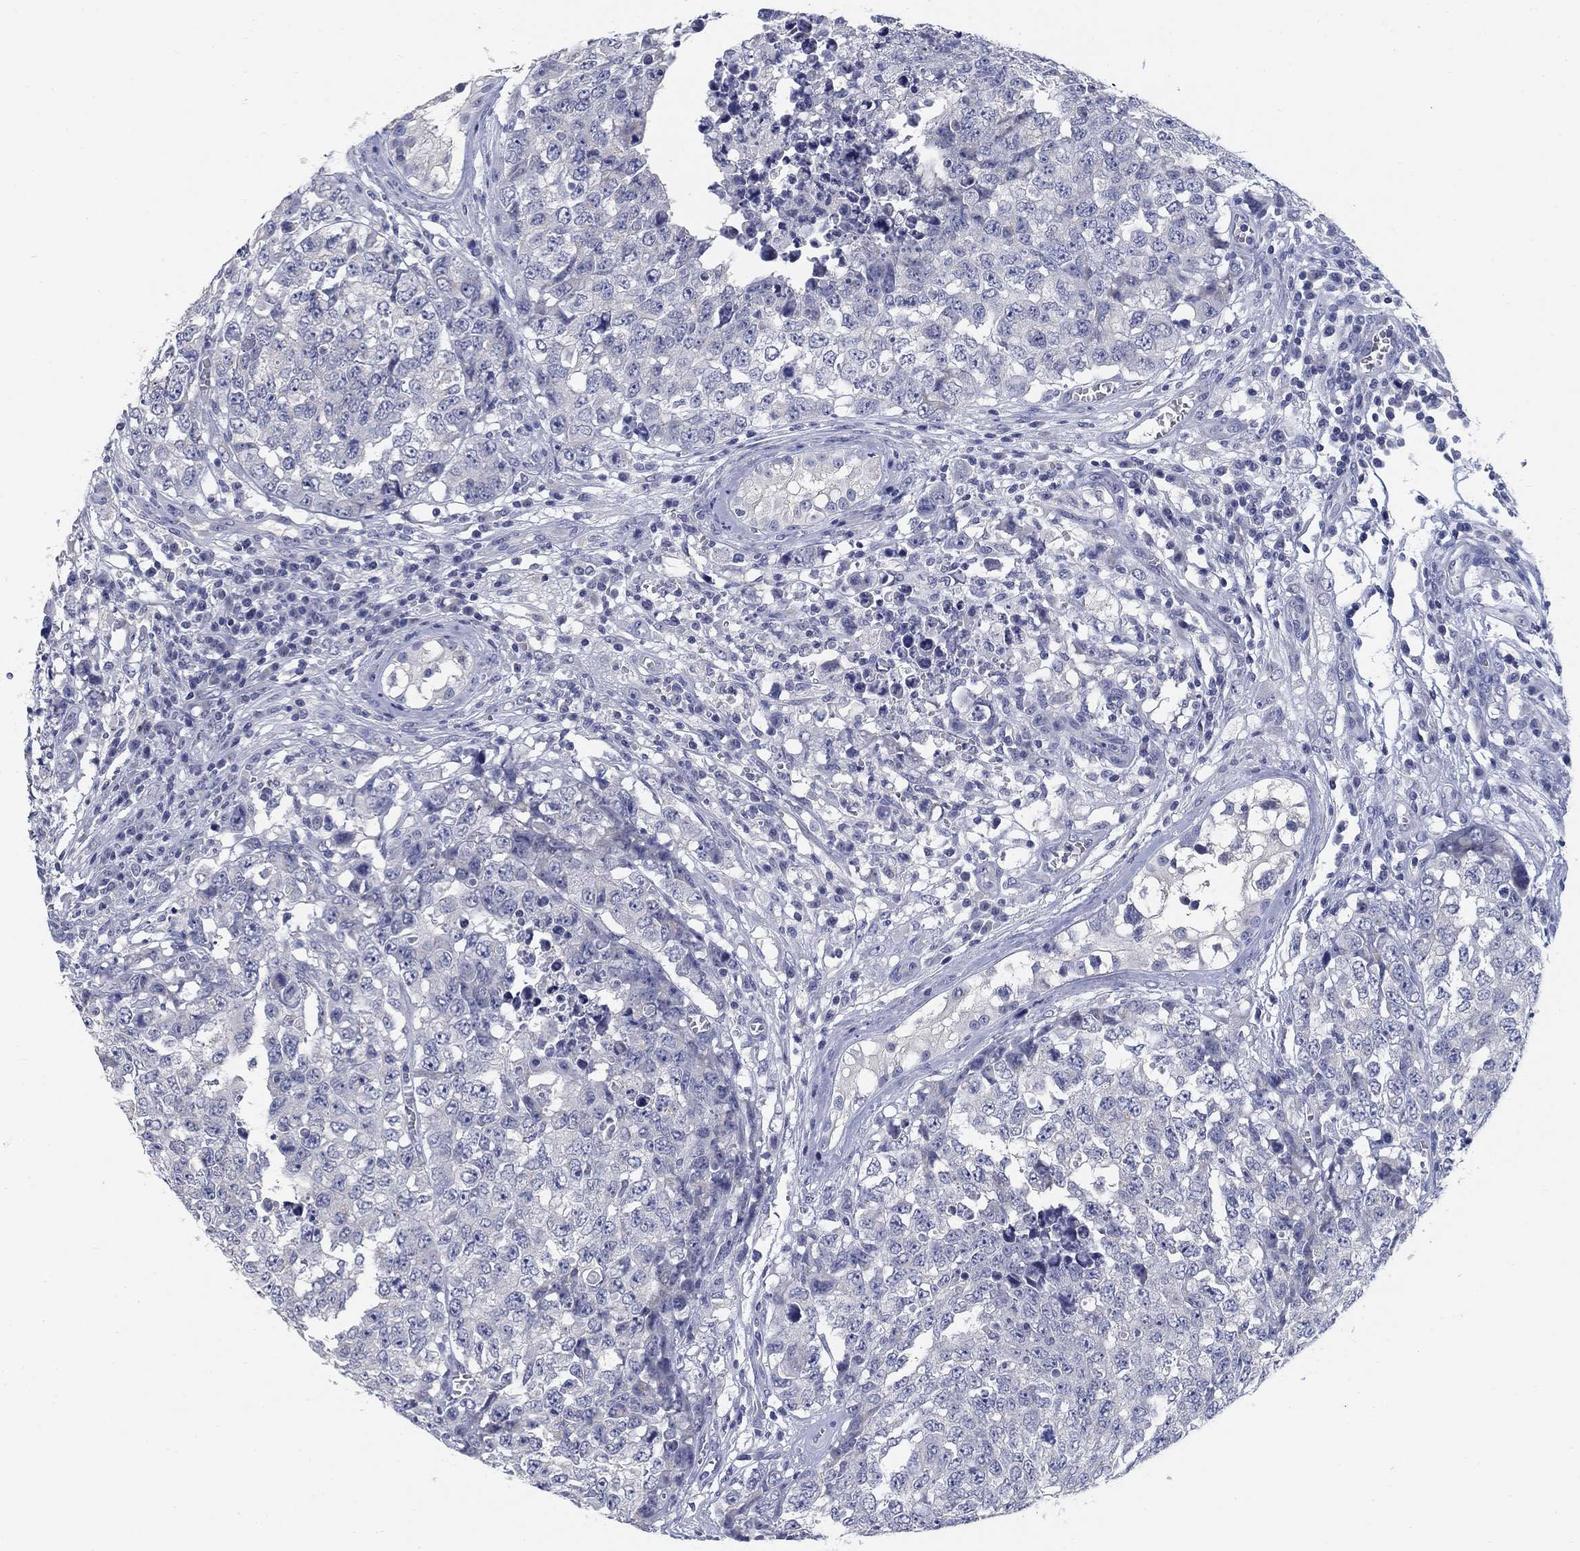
{"staining": {"intensity": "negative", "quantity": "none", "location": "none"}, "tissue": "testis cancer", "cell_type": "Tumor cells", "image_type": "cancer", "snomed": [{"axis": "morphology", "description": "Carcinoma, Embryonal, NOS"}, {"axis": "topography", "description": "Testis"}], "caption": "Tumor cells are negative for protein expression in human testis cancer. (DAB (3,3'-diaminobenzidine) IHC, high magnification).", "gene": "CLUL1", "patient": {"sex": "male", "age": 23}}